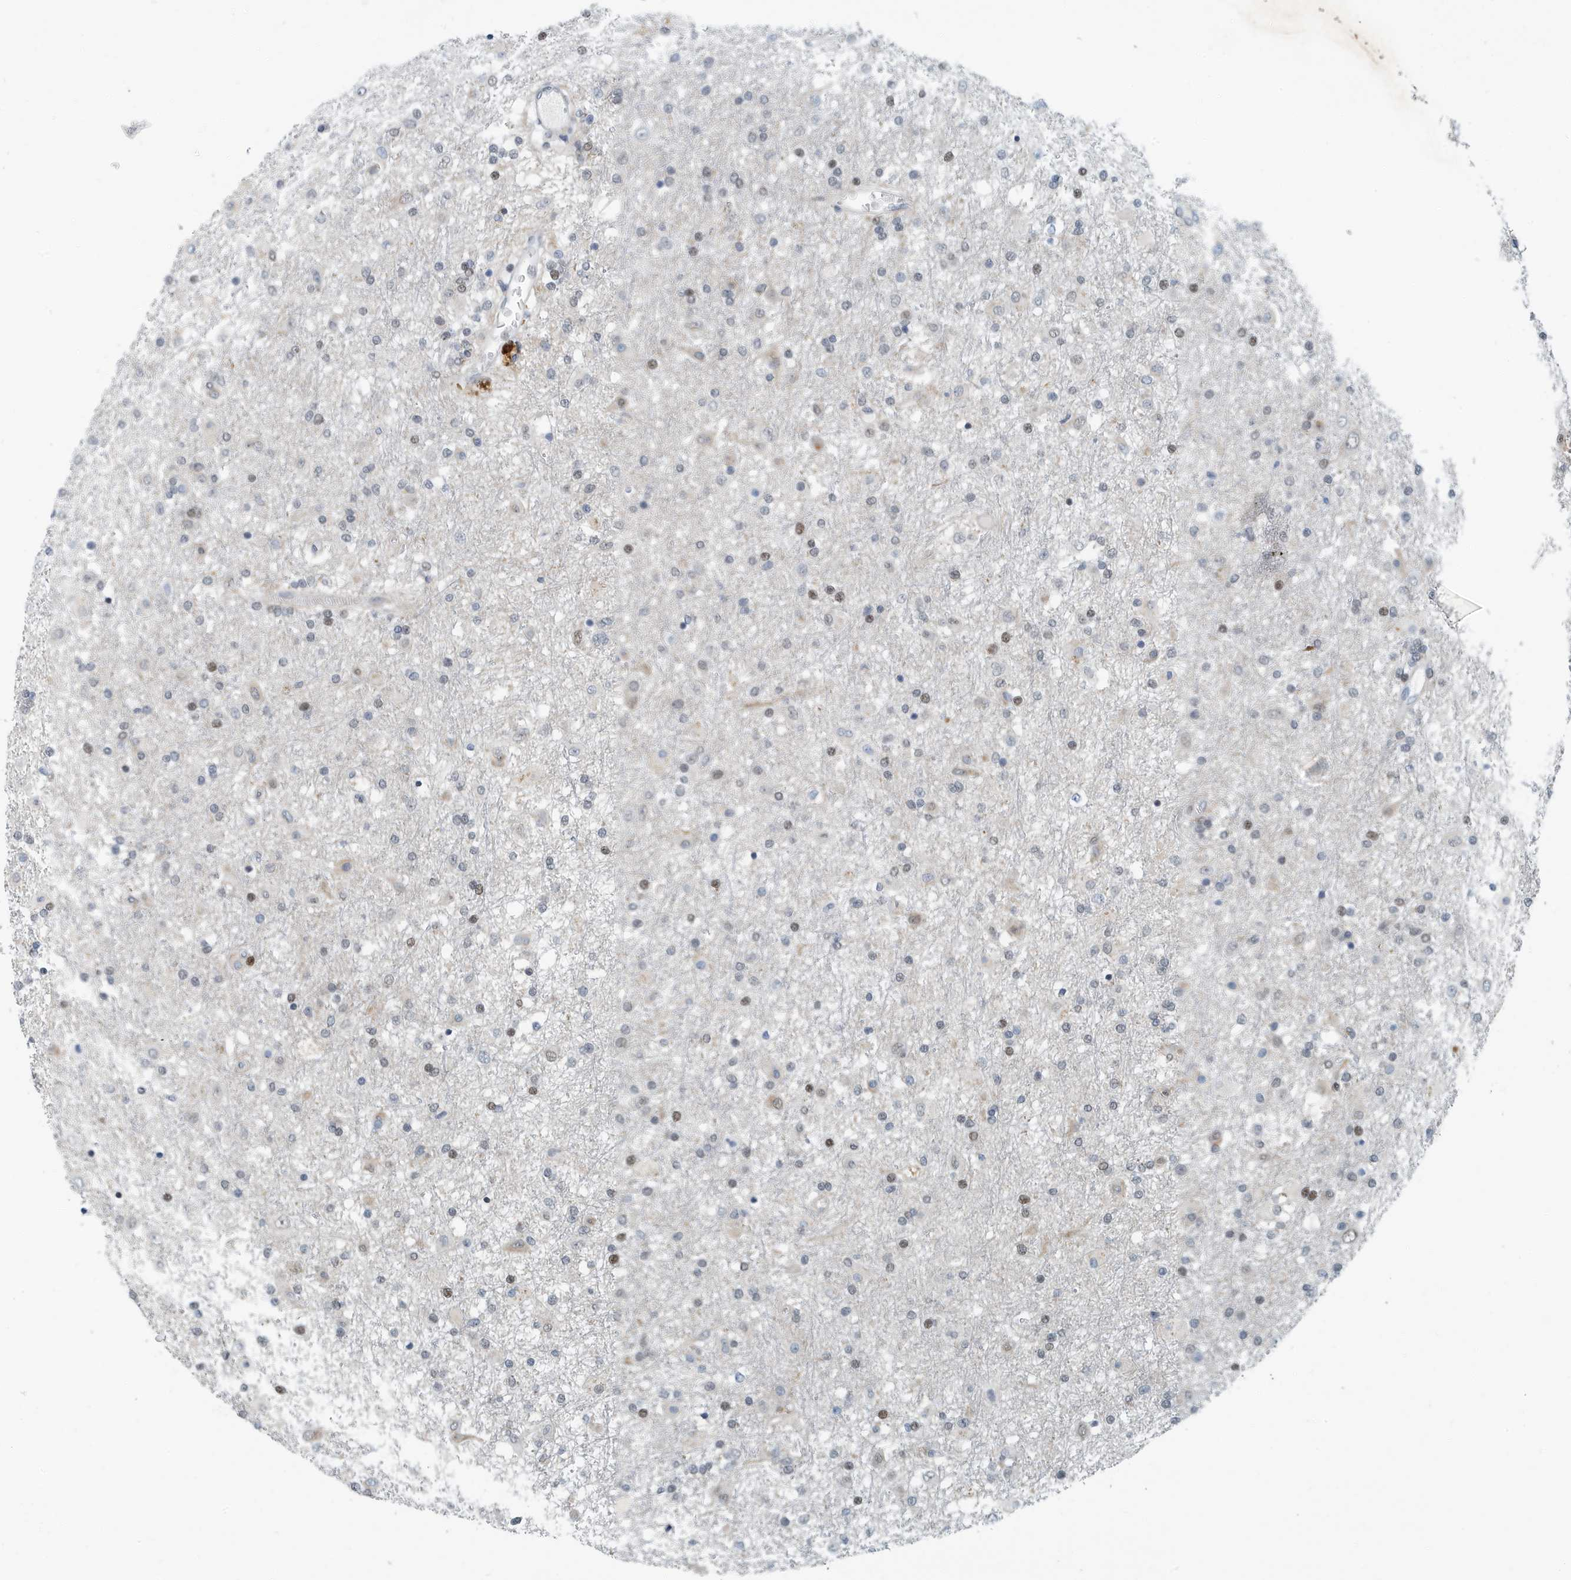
{"staining": {"intensity": "moderate", "quantity": "<25%", "location": "nuclear"}, "tissue": "glioma", "cell_type": "Tumor cells", "image_type": "cancer", "snomed": [{"axis": "morphology", "description": "Glioma, malignant, Low grade"}, {"axis": "topography", "description": "Brain"}], "caption": "Human low-grade glioma (malignant) stained for a protein (brown) shows moderate nuclear positive expression in about <25% of tumor cells.", "gene": "KIF15", "patient": {"sex": "male", "age": 65}}